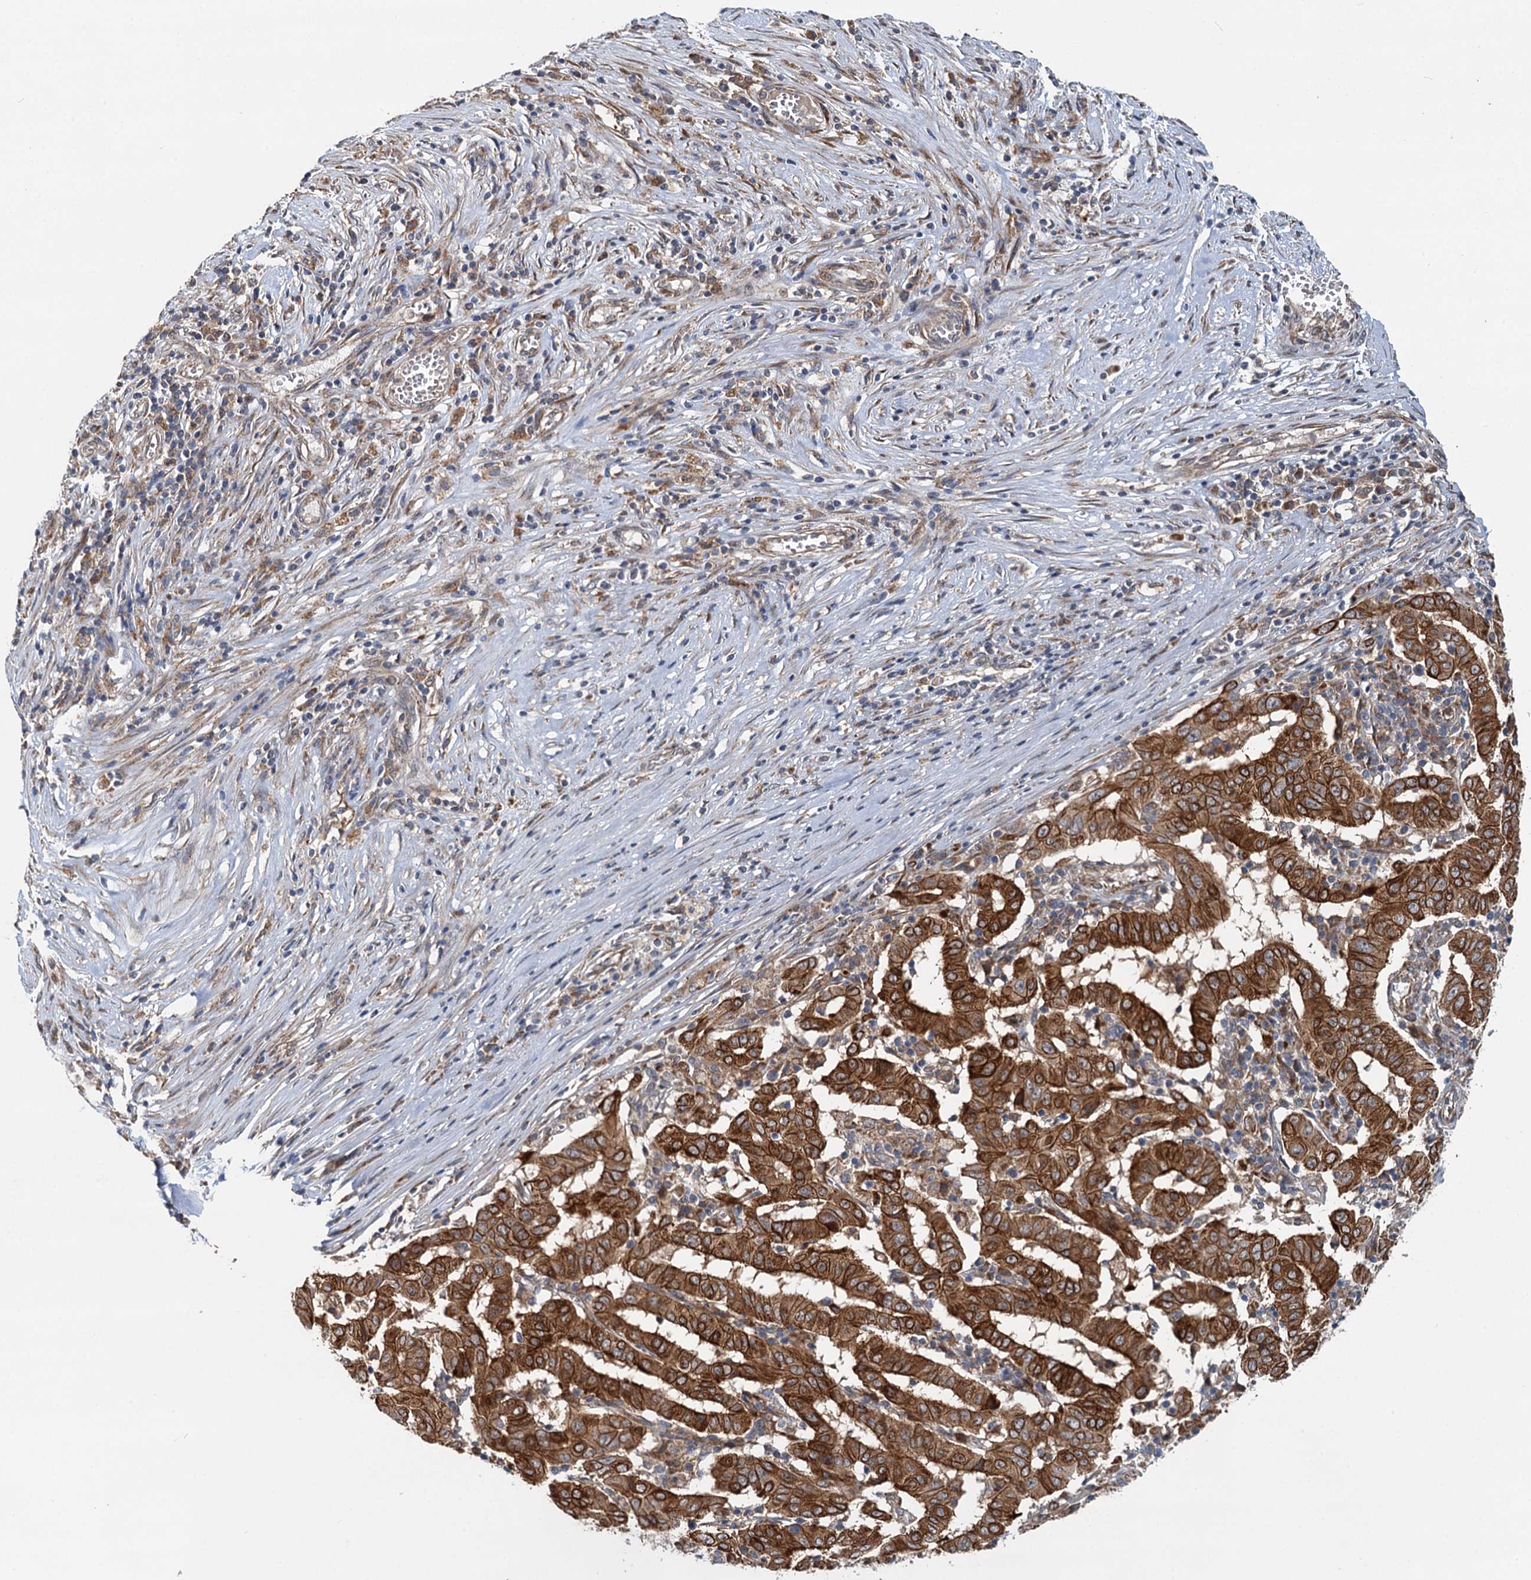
{"staining": {"intensity": "strong", "quantity": ">75%", "location": "cytoplasmic/membranous"}, "tissue": "pancreatic cancer", "cell_type": "Tumor cells", "image_type": "cancer", "snomed": [{"axis": "morphology", "description": "Adenocarcinoma, NOS"}, {"axis": "topography", "description": "Pancreas"}], "caption": "Protein staining demonstrates strong cytoplasmic/membranous positivity in about >75% of tumor cells in pancreatic cancer. Nuclei are stained in blue.", "gene": "LRRK2", "patient": {"sex": "male", "age": 63}}